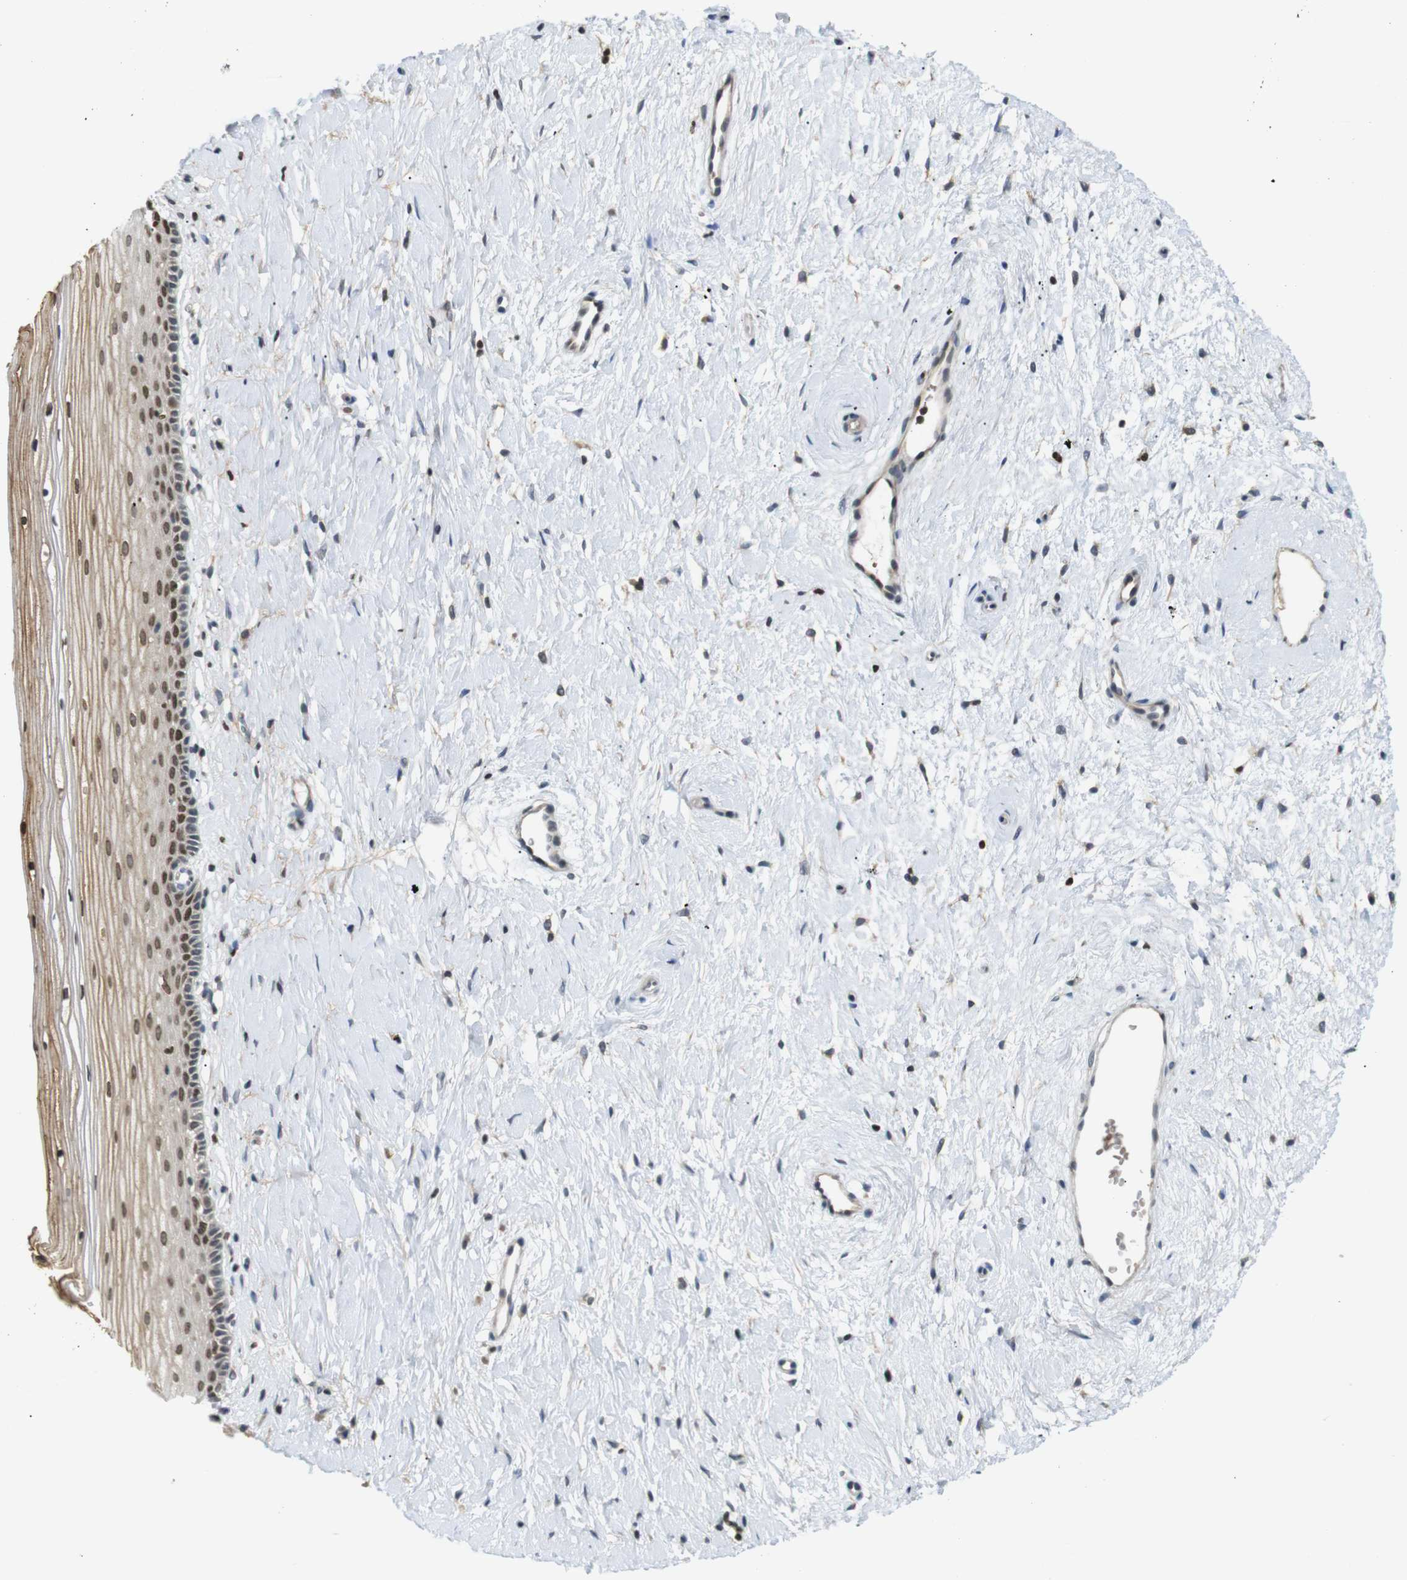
{"staining": {"intensity": "weak", "quantity": ">75%", "location": "nuclear"}, "tissue": "cervix", "cell_type": "Glandular cells", "image_type": "normal", "snomed": [{"axis": "morphology", "description": "Normal tissue, NOS"}, {"axis": "topography", "description": "Cervix"}], "caption": "Brown immunohistochemical staining in benign cervix shows weak nuclear positivity in approximately >75% of glandular cells.", "gene": "MBD1", "patient": {"sex": "female", "age": 39}}